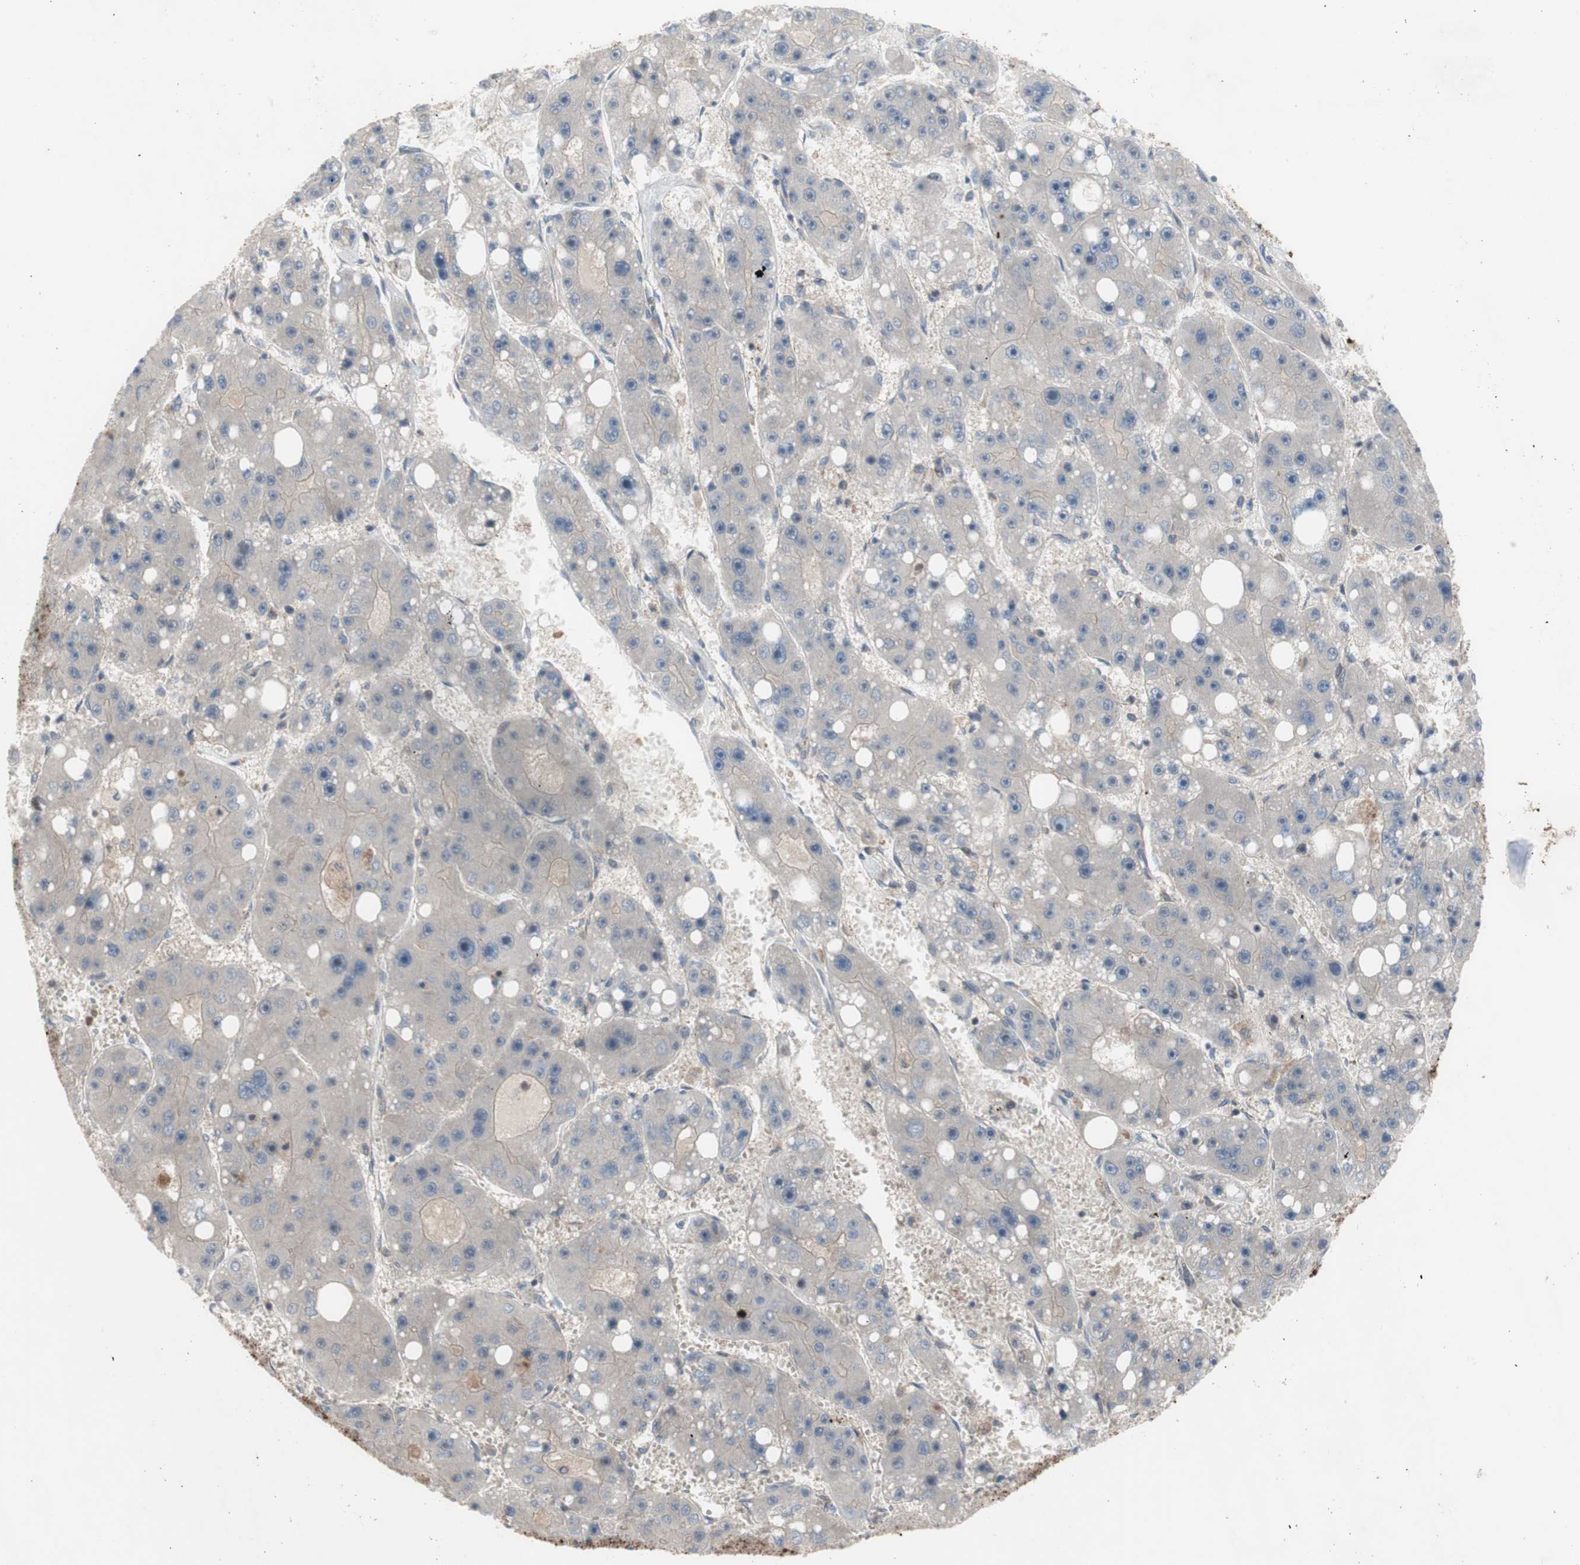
{"staining": {"intensity": "negative", "quantity": "none", "location": "none"}, "tissue": "liver cancer", "cell_type": "Tumor cells", "image_type": "cancer", "snomed": [{"axis": "morphology", "description": "Carcinoma, Hepatocellular, NOS"}, {"axis": "topography", "description": "Liver"}], "caption": "Tumor cells are negative for brown protein staining in liver cancer.", "gene": "OAZ1", "patient": {"sex": "female", "age": 61}}